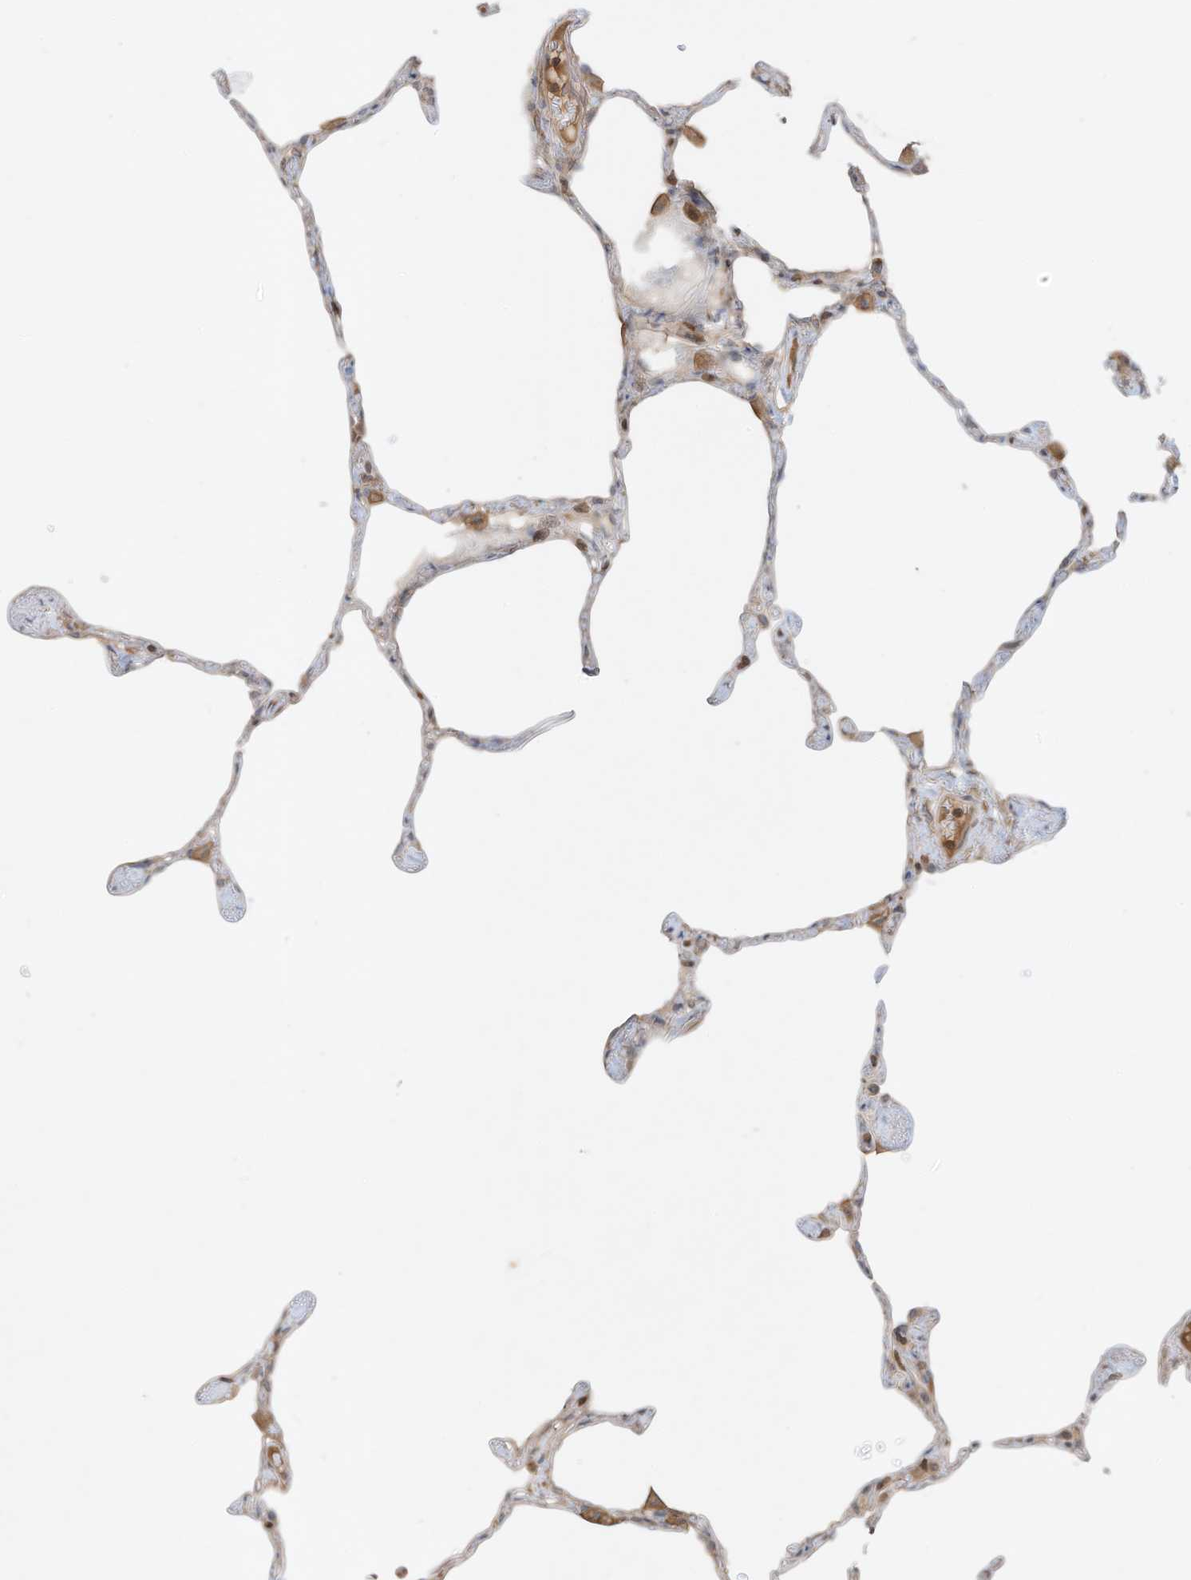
{"staining": {"intensity": "weak", "quantity": "25%-75%", "location": "cytoplasmic/membranous"}, "tissue": "lung", "cell_type": "Alveolar cells", "image_type": "normal", "snomed": [{"axis": "morphology", "description": "Normal tissue, NOS"}, {"axis": "topography", "description": "Lung"}], "caption": "Brown immunohistochemical staining in benign lung displays weak cytoplasmic/membranous staining in approximately 25%-75% of alveolar cells. (IHC, brightfield microscopy, high magnification).", "gene": "SLC25A12", "patient": {"sex": "male", "age": 65}}